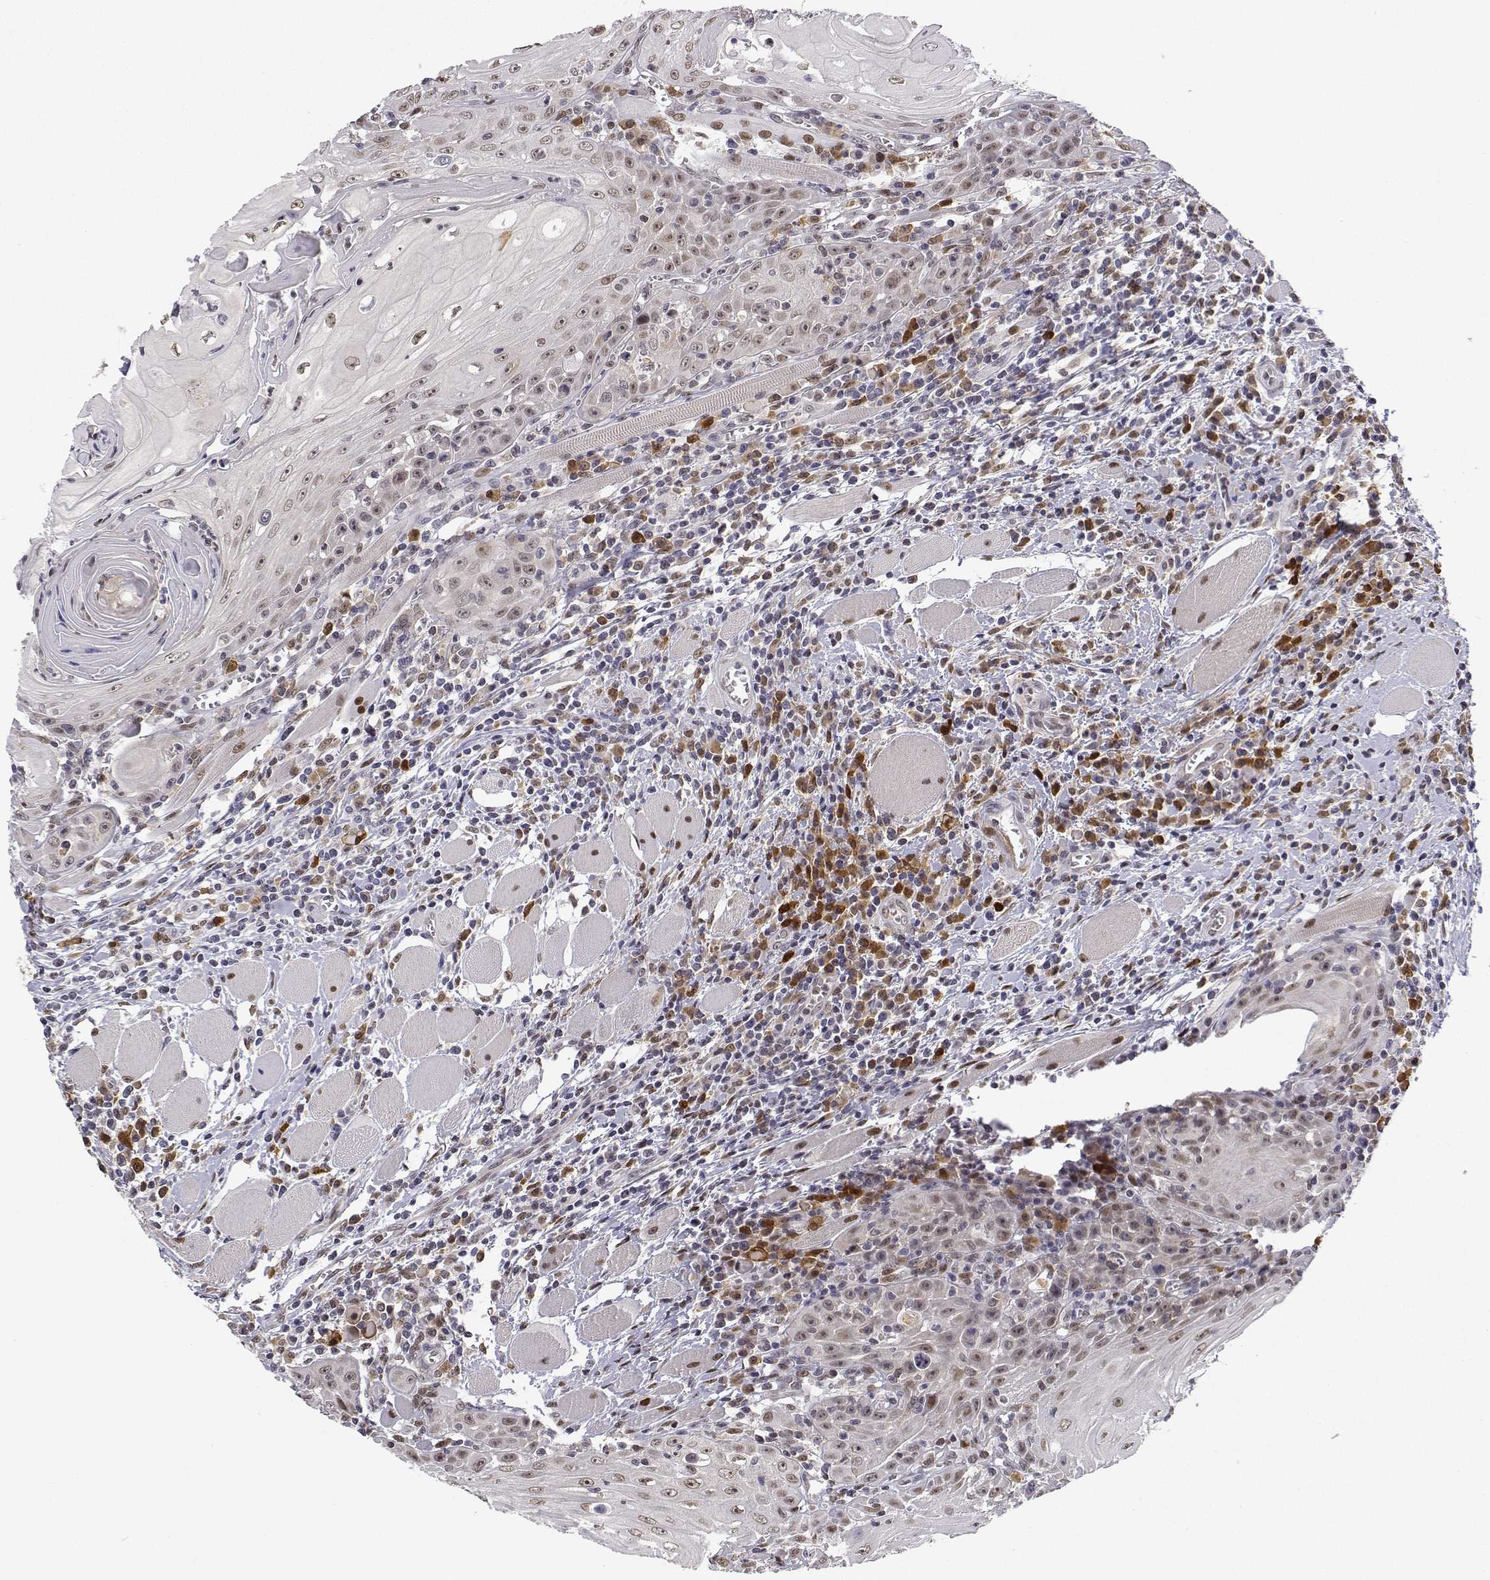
{"staining": {"intensity": "weak", "quantity": ">75%", "location": "nuclear"}, "tissue": "head and neck cancer", "cell_type": "Tumor cells", "image_type": "cancer", "snomed": [{"axis": "morphology", "description": "Squamous cell carcinoma, NOS"}, {"axis": "topography", "description": "Head-Neck"}], "caption": "Immunohistochemistry of head and neck cancer (squamous cell carcinoma) displays low levels of weak nuclear staining in approximately >75% of tumor cells.", "gene": "PHGDH", "patient": {"sex": "male", "age": 52}}